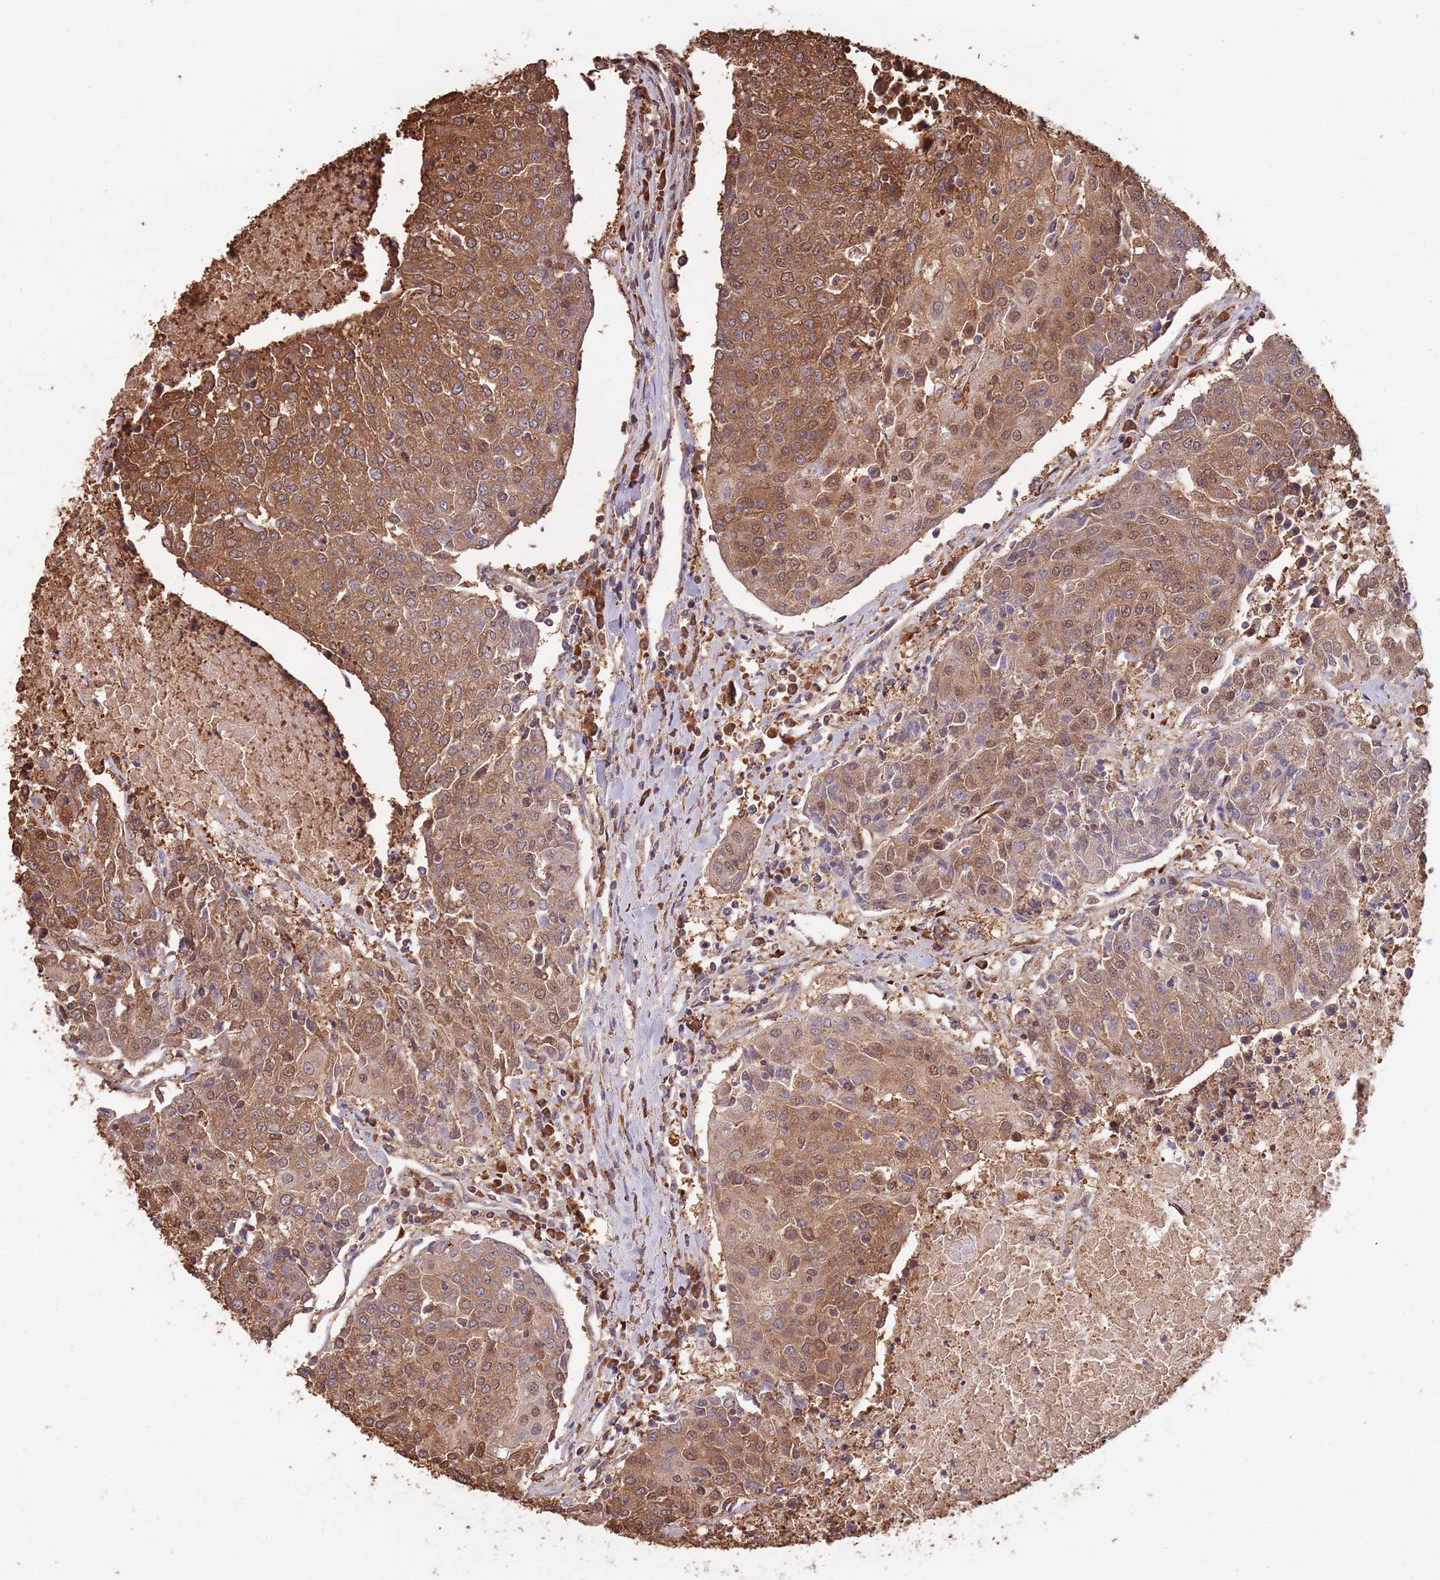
{"staining": {"intensity": "moderate", "quantity": ">75%", "location": "cytoplasmic/membranous,nuclear"}, "tissue": "urothelial cancer", "cell_type": "Tumor cells", "image_type": "cancer", "snomed": [{"axis": "morphology", "description": "Urothelial carcinoma, High grade"}, {"axis": "topography", "description": "Urinary bladder"}], "caption": "Immunohistochemical staining of human high-grade urothelial carcinoma demonstrates medium levels of moderate cytoplasmic/membranous and nuclear protein positivity in about >75% of tumor cells.", "gene": "COG4", "patient": {"sex": "female", "age": 85}}